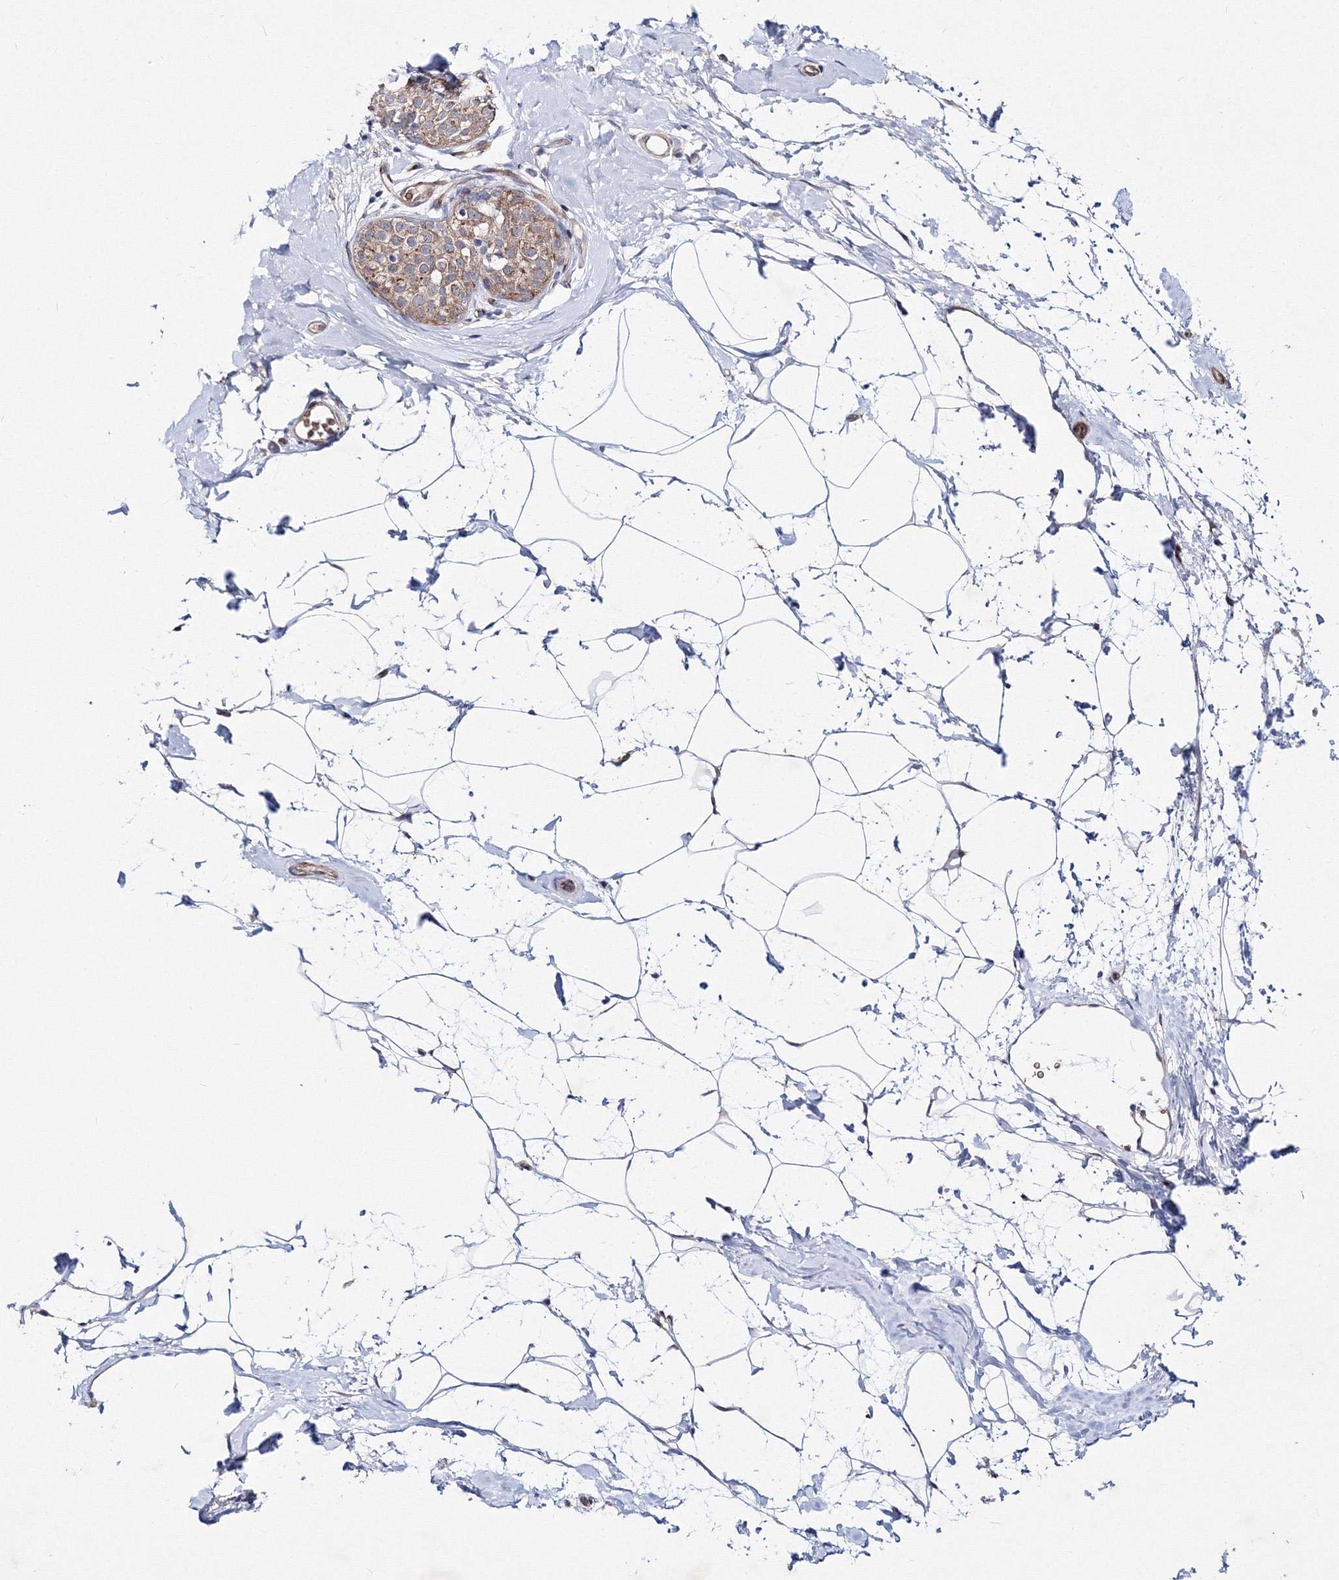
{"staining": {"intensity": "weak", "quantity": ">75%", "location": "cytoplasmic/membranous"}, "tissue": "breast cancer", "cell_type": "Tumor cells", "image_type": "cancer", "snomed": [{"axis": "morphology", "description": "Lobular carcinoma, in situ"}, {"axis": "morphology", "description": "Lobular carcinoma"}, {"axis": "topography", "description": "Breast"}], "caption": "Immunohistochemical staining of breast lobular carcinoma in situ demonstrates low levels of weak cytoplasmic/membranous protein expression in approximately >75% of tumor cells.", "gene": "C11orf52", "patient": {"sex": "female", "age": 41}}